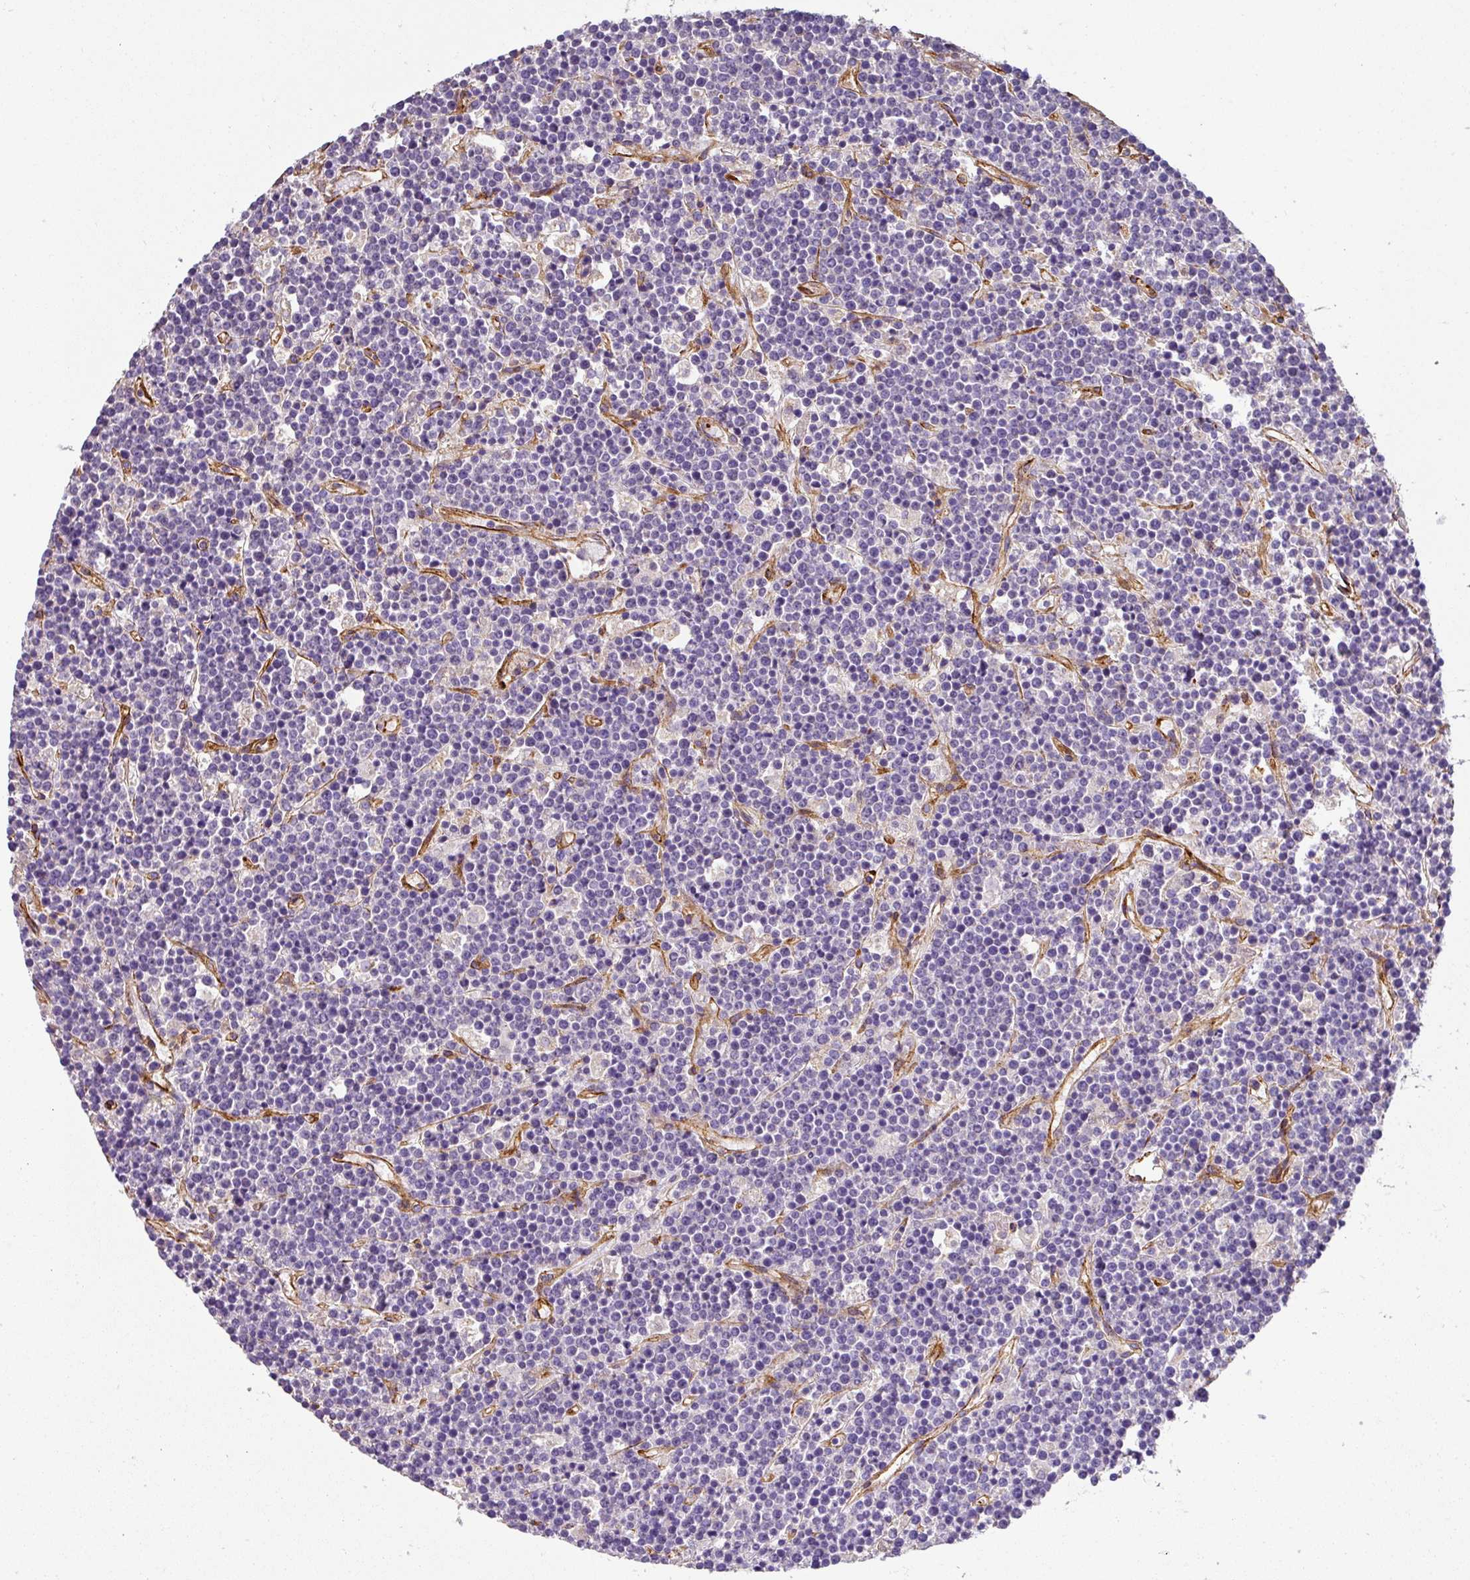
{"staining": {"intensity": "negative", "quantity": "none", "location": "none"}, "tissue": "lymphoma", "cell_type": "Tumor cells", "image_type": "cancer", "snomed": [{"axis": "morphology", "description": "Malignant lymphoma, non-Hodgkin's type, High grade"}, {"axis": "topography", "description": "Ovary"}], "caption": "IHC photomicrograph of neoplastic tissue: malignant lymphoma, non-Hodgkin's type (high-grade) stained with DAB (3,3'-diaminobenzidine) demonstrates no significant protein expression in tumor cells.", "gene": "SLC25A17", "patient": {"sex": "female", "age": 56}}